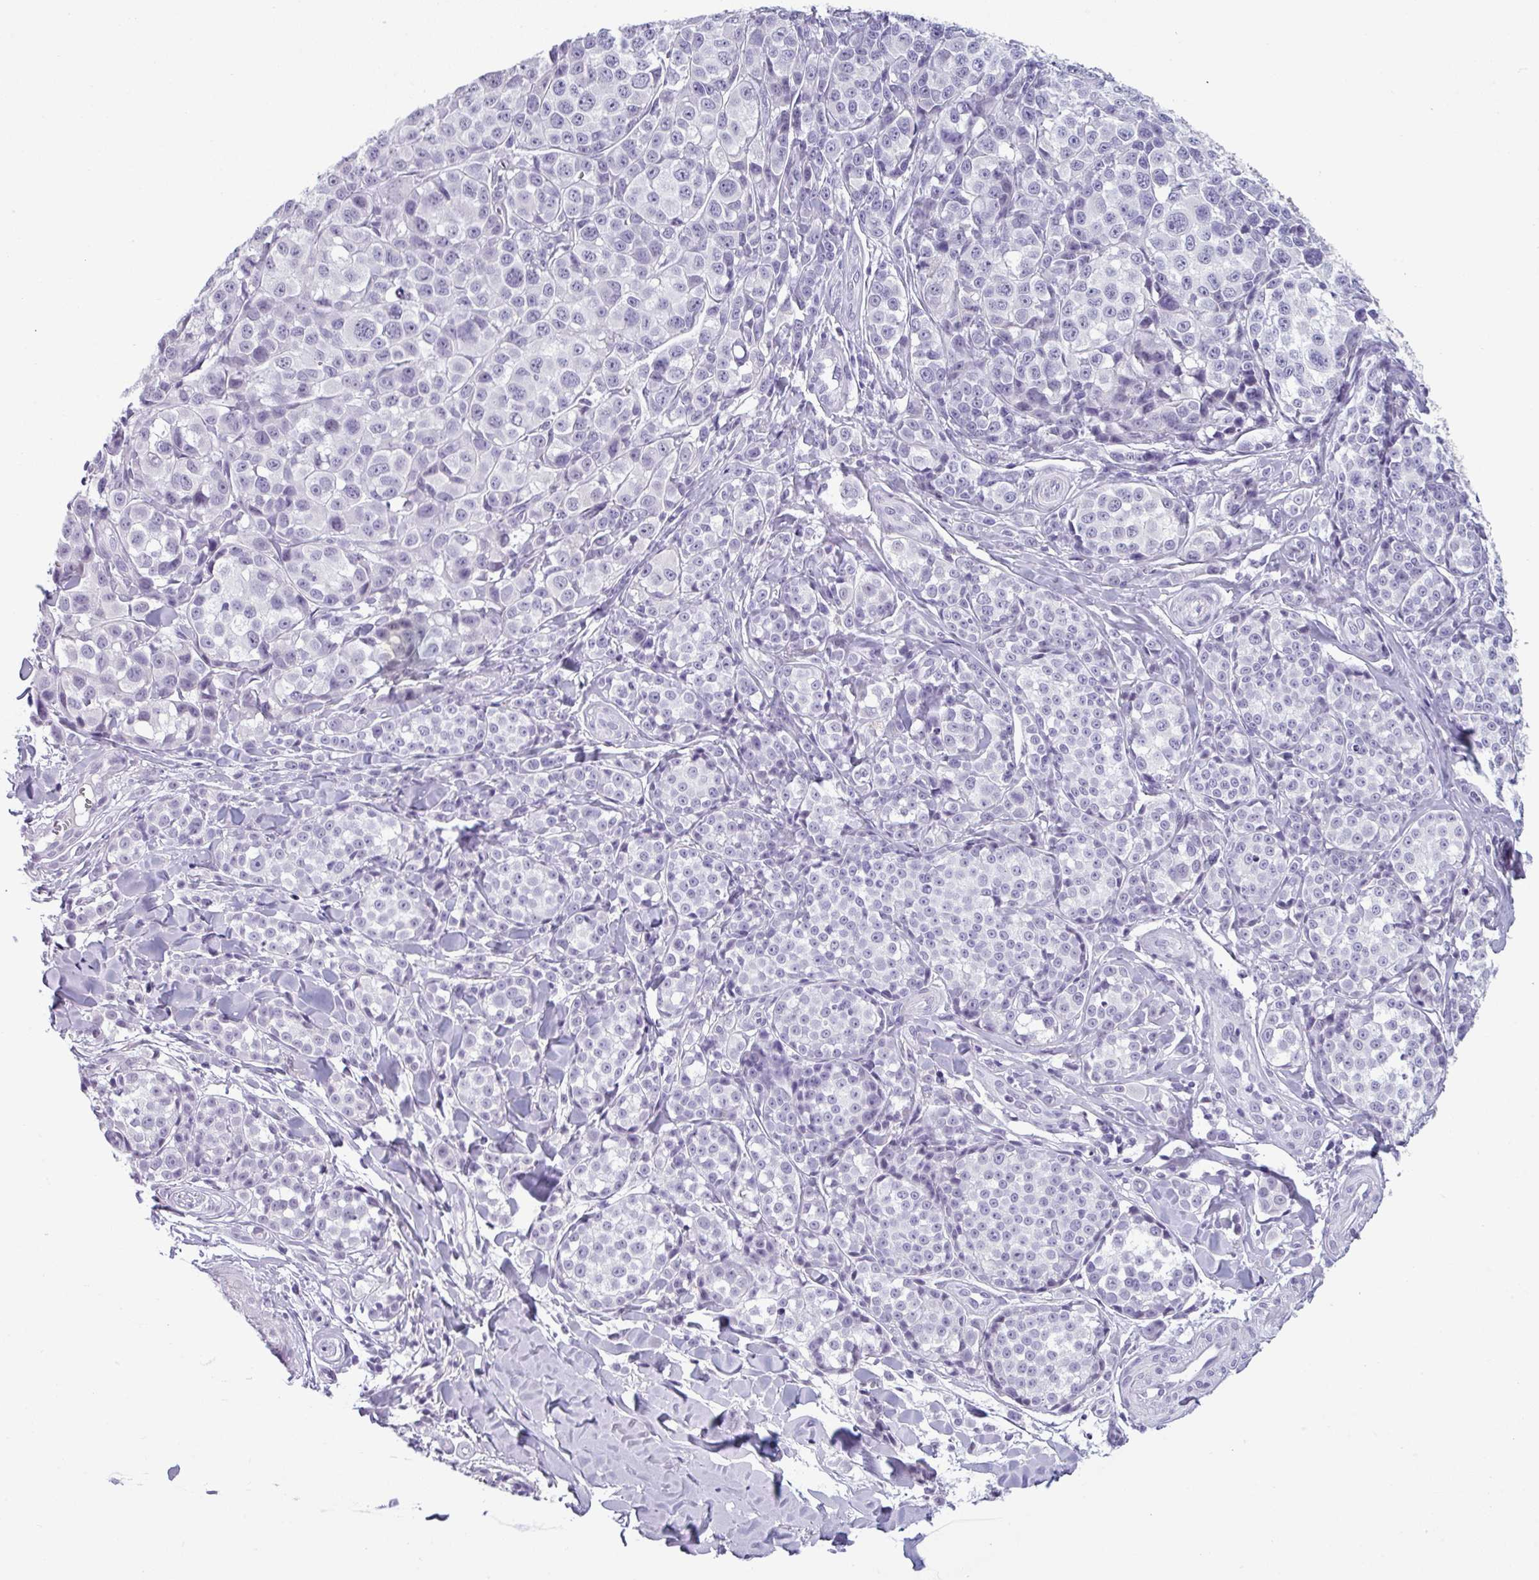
{"staining": {"intensity": "negative", "quantity": "none", "location": "none"}, "tissue": "melanoma", "cell_type": "Tumor cells", "image_type": "cancer", "snomed": [{"axis": "morphology", "description": "Malignant melanoma, NOS"}, {"axis": "topography", "description": "Skin"}], "caption": "Immunohistochemistry of malignant melanoma displays no staining in tumor cells.", "gene": "SRGAP1", "patient": {"sex": "female", "age": 35}}